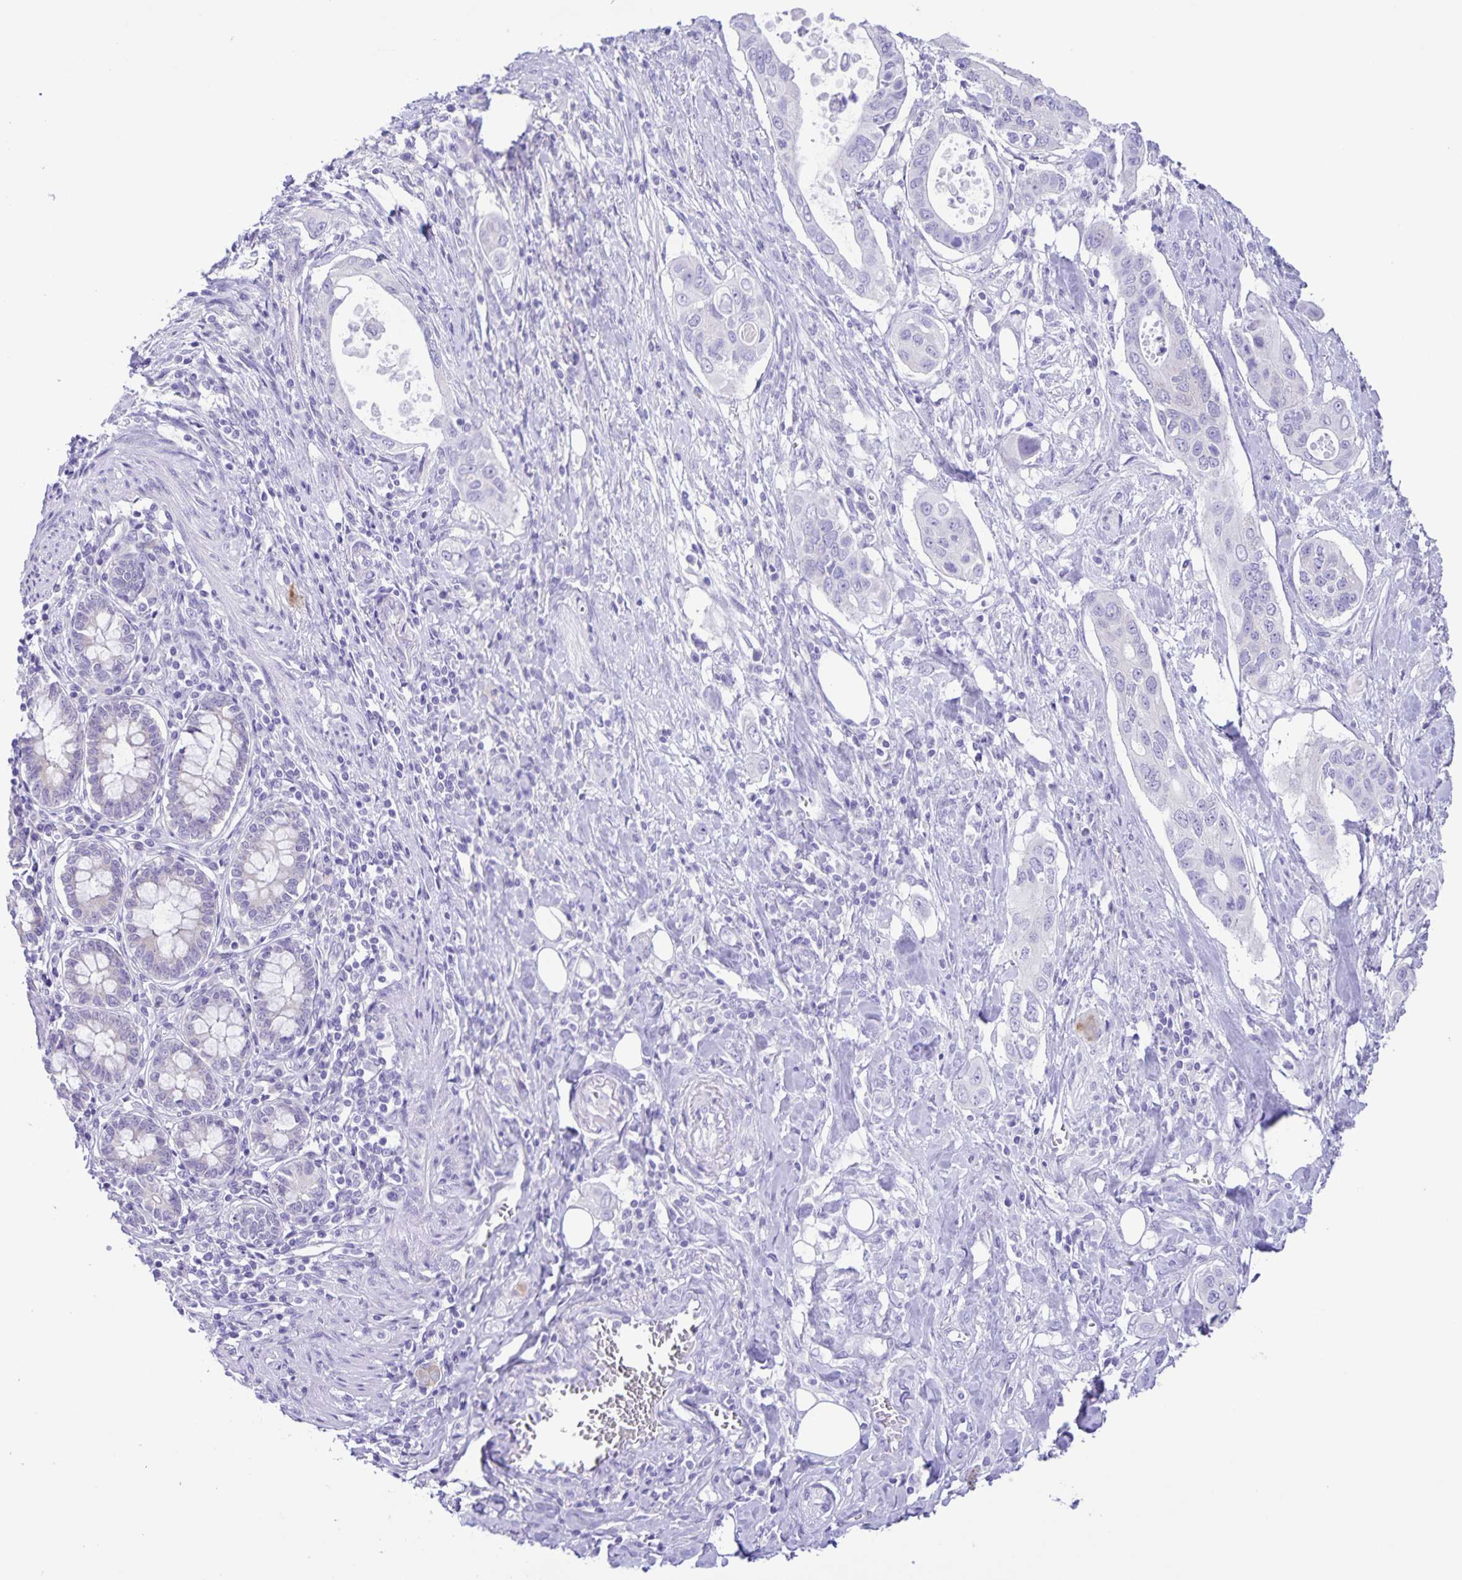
{"staining": {"intensity": "negative", "quantity": "none", "location": "none"}, "tissue": "pancreatic cancer", "cell_type": "Tumor cells", "image_type": "cancer", "snomed": [{"axis": "morphology", "description": "Adenocarcinoma, NOS"}, {"axis": "topography", "description": "Pancreas"}], "caption": "Immunohistochemistry image of neoplastic tissue: human pancreatic adenocarcinoma stained with DAB demonstrates no significant protein expression in tumor cells.", "gene": "CAPSL", "patient": {"sex": "female", "age": 63}}